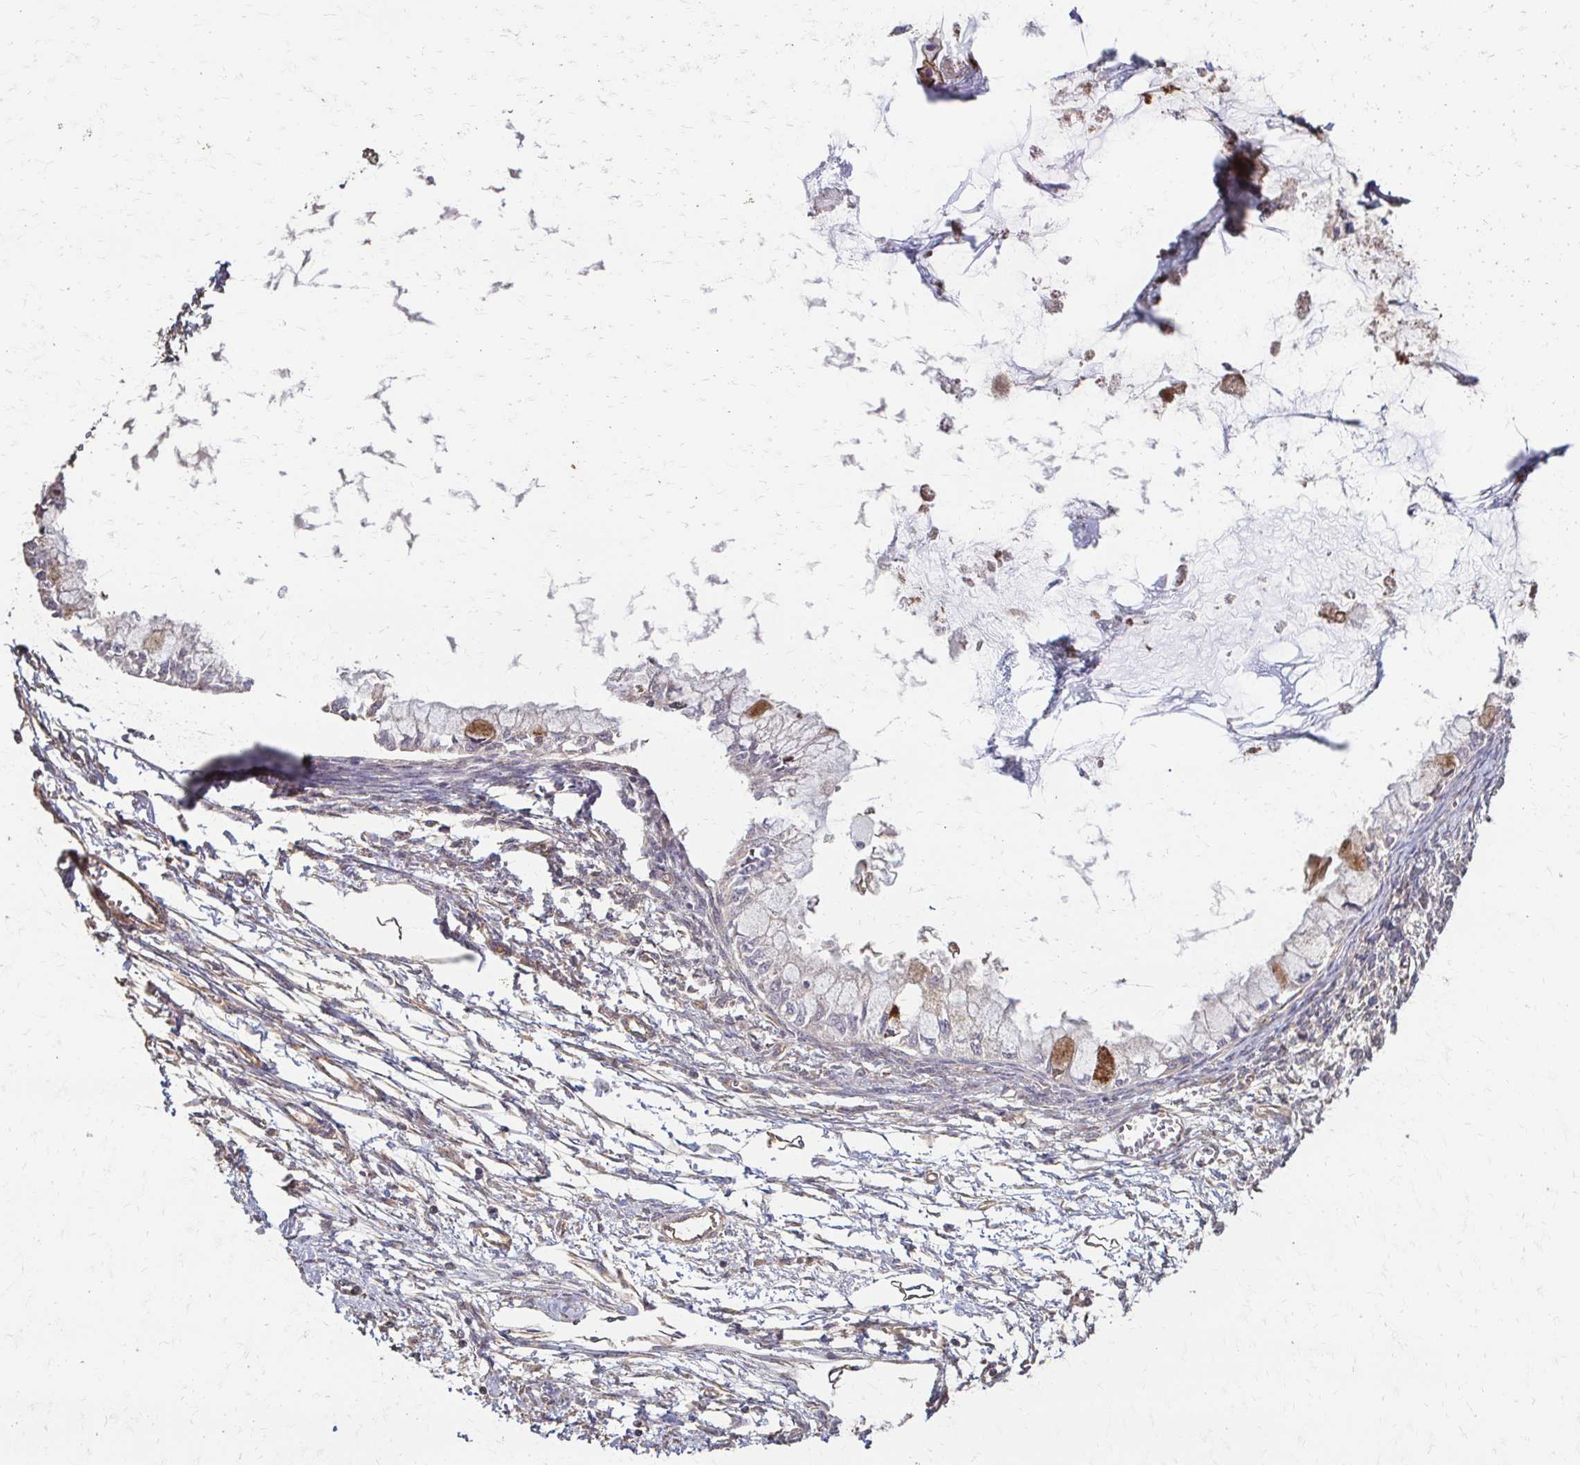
{"staining": {"intensity": "strong", "quantity": "<25%", "location": "cytoplasmic/membranous"}, "tissue": "ovarian cancer", "cell_type": "Tumor cells", "image_type": "cancer", "snomed": [{"axis": "morphology", "description": "Cystadenocarcinoma, mucinous, NOS"}, {"axis": "topography", "description": "Ovary"}], "caption": "Ovarian mucinous cystadenocarcinoma was stained to show a protein in brown. There is medium levels of strong cytoplasmic/membranous positivity in about <25% of tumor cells. (Brightfield microscopy of DAB IHC at high magnification).", "gene": "IL18BP", "patient": {"sex": "female", "age": 34}}